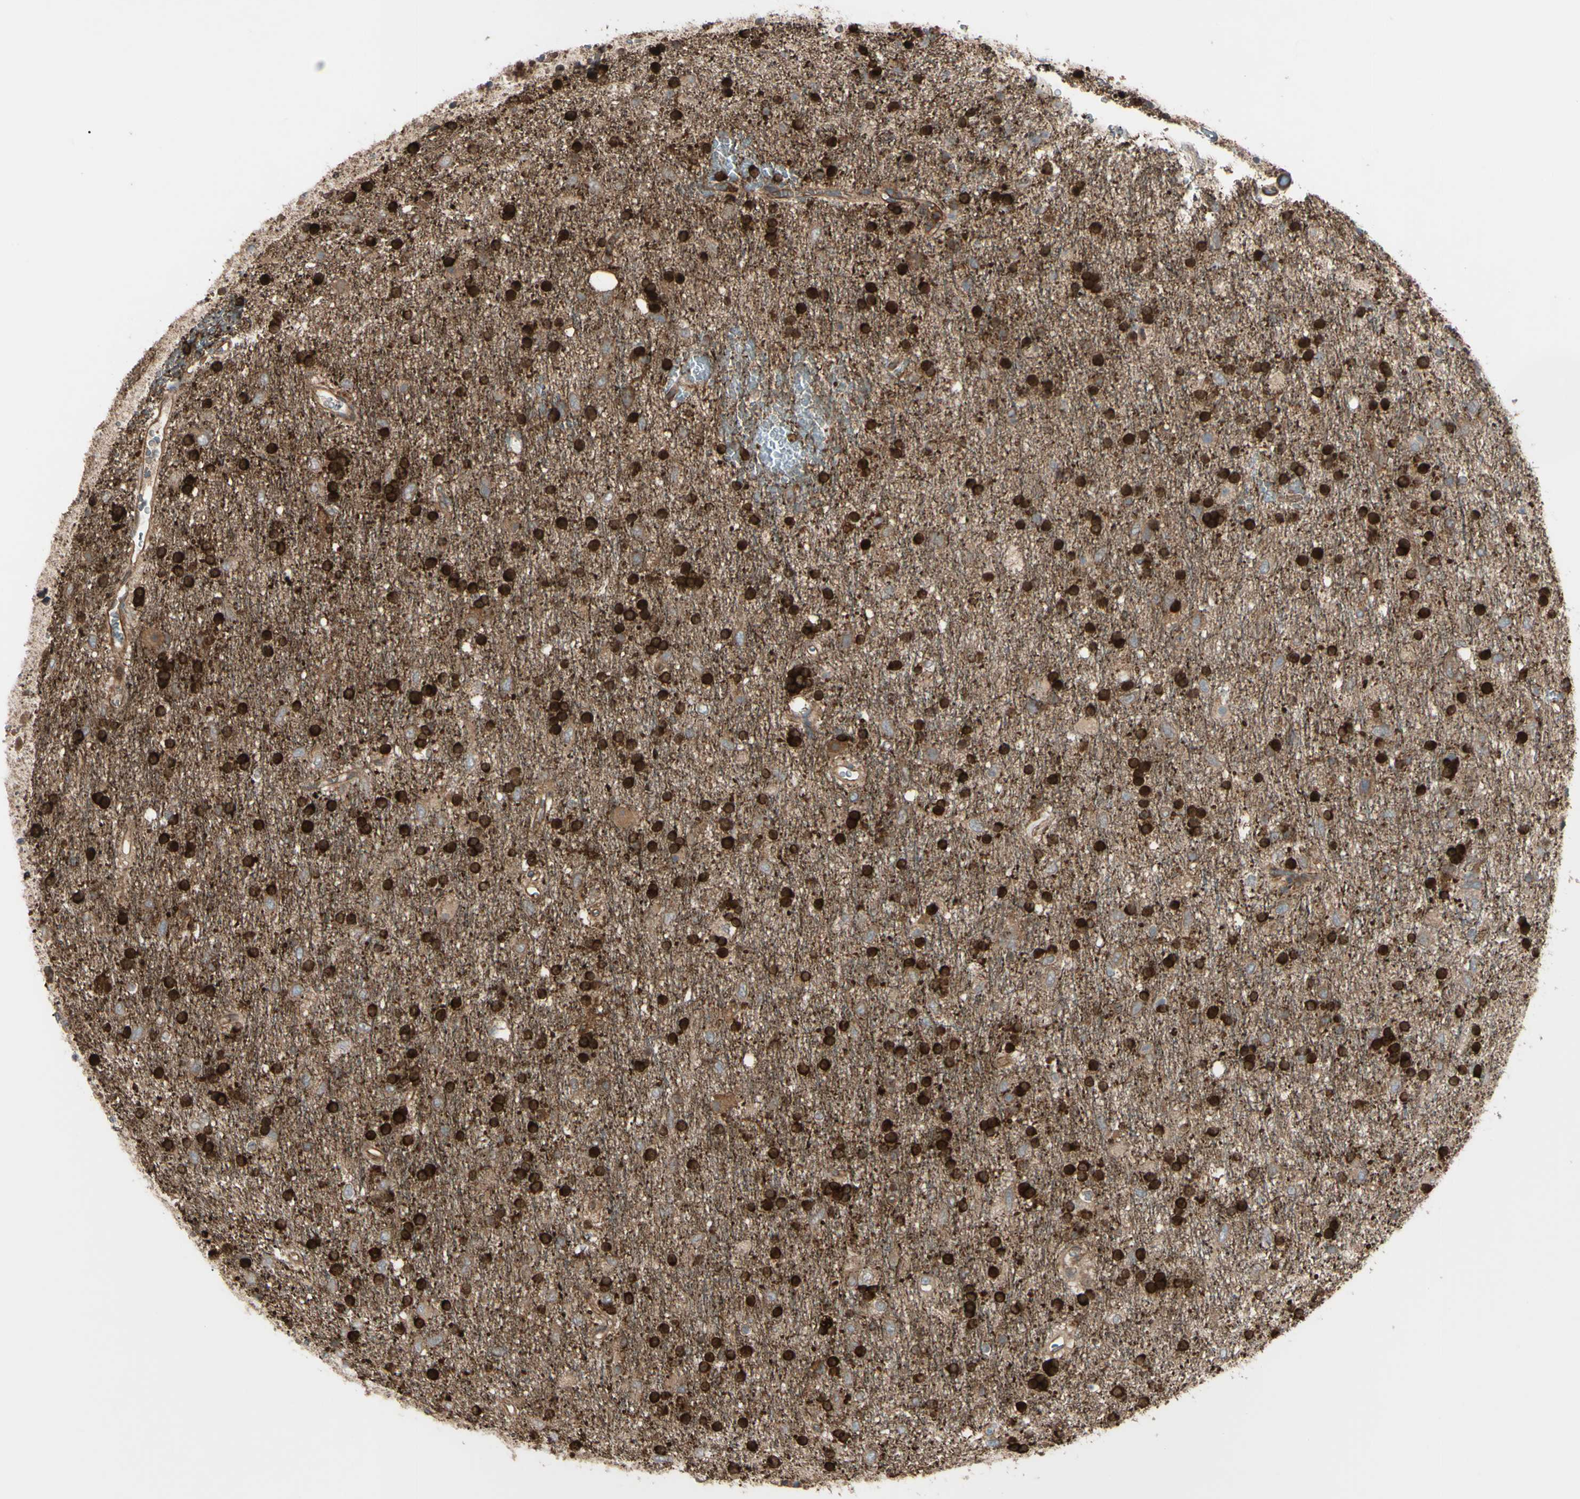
{"staining": {"intensity": "strong", "quantity": ">75%", "location": "cytoplasmic/membranous"}, "tissue": "glioma", "cell_type": "Tumor cells", "image_type": "cancer", "snomed": [{"axis": "morphology", "description": "Glioma, malignant, Low grade"}, {"axis": "topography", "description": "Brain"}], "caption": "Glioma stained with IHC displays strong cytoplasmic/membranous expression in about >75% of tumor cells.", "gene": "PTPN12", "patient": {"sex": "male", "age": 77}}